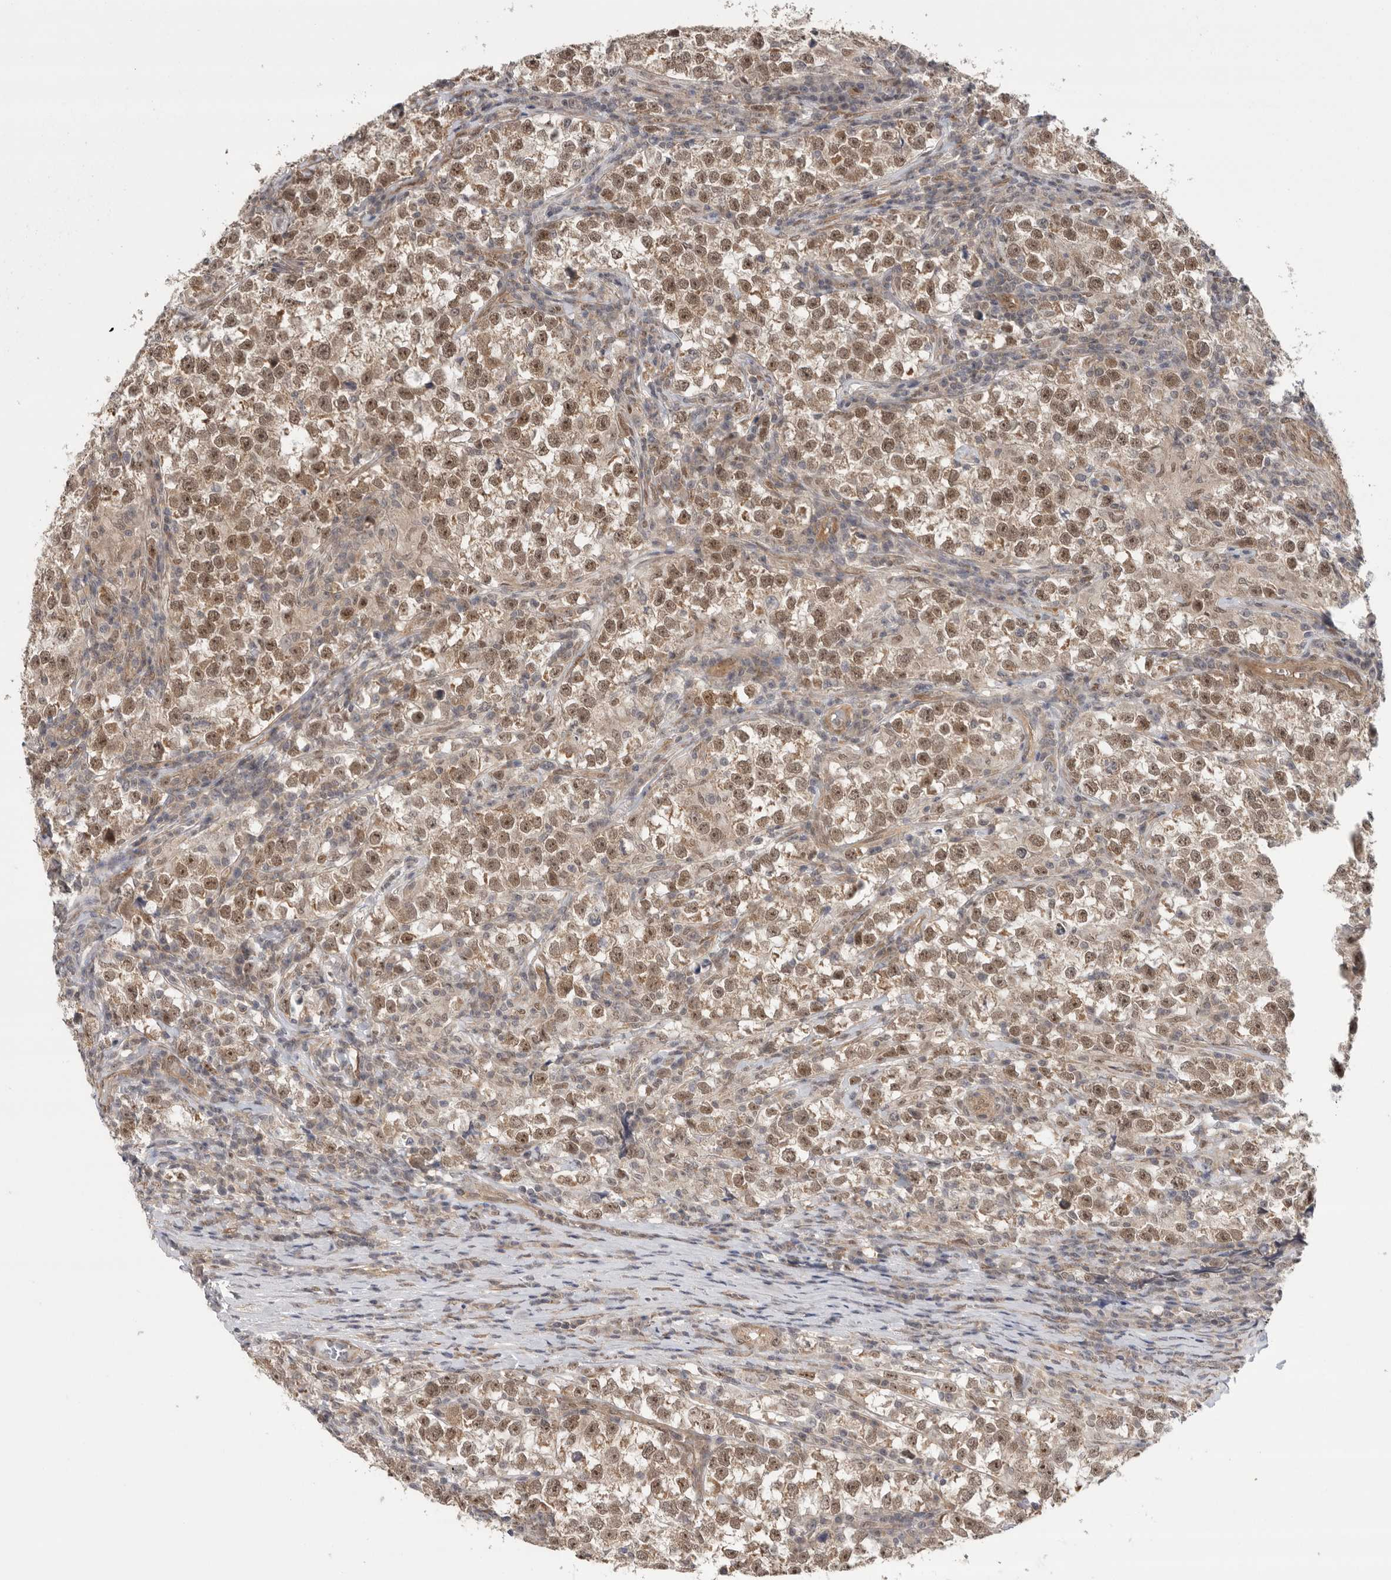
{"staining": {"intensity": "moderate", "quantity": ">75%", "location": "cytoplasmic/membranous,nuclear"}, "tissue": "testis cancer", "cell_type": "Tumor cells", "image_type": "cancer", "snomed": [{"axis": "morphology", "description": "Normal tissue, NOS"}, {"axis": "morphology", "description": "Seminoma, NOS"}, {"axis": "topography", "description": "Testis"}], "caption": "This histopathology image demonstrates seminoma (testis) stained with IHC to label a protein in brown. The cytoplasmic/membranous and nuclear of tumor cells show moderate positivity for the protein. Nuclei are counter-stained blue.", "gene": "VPS50", "patient": {"sex": "male", "age": 43}}